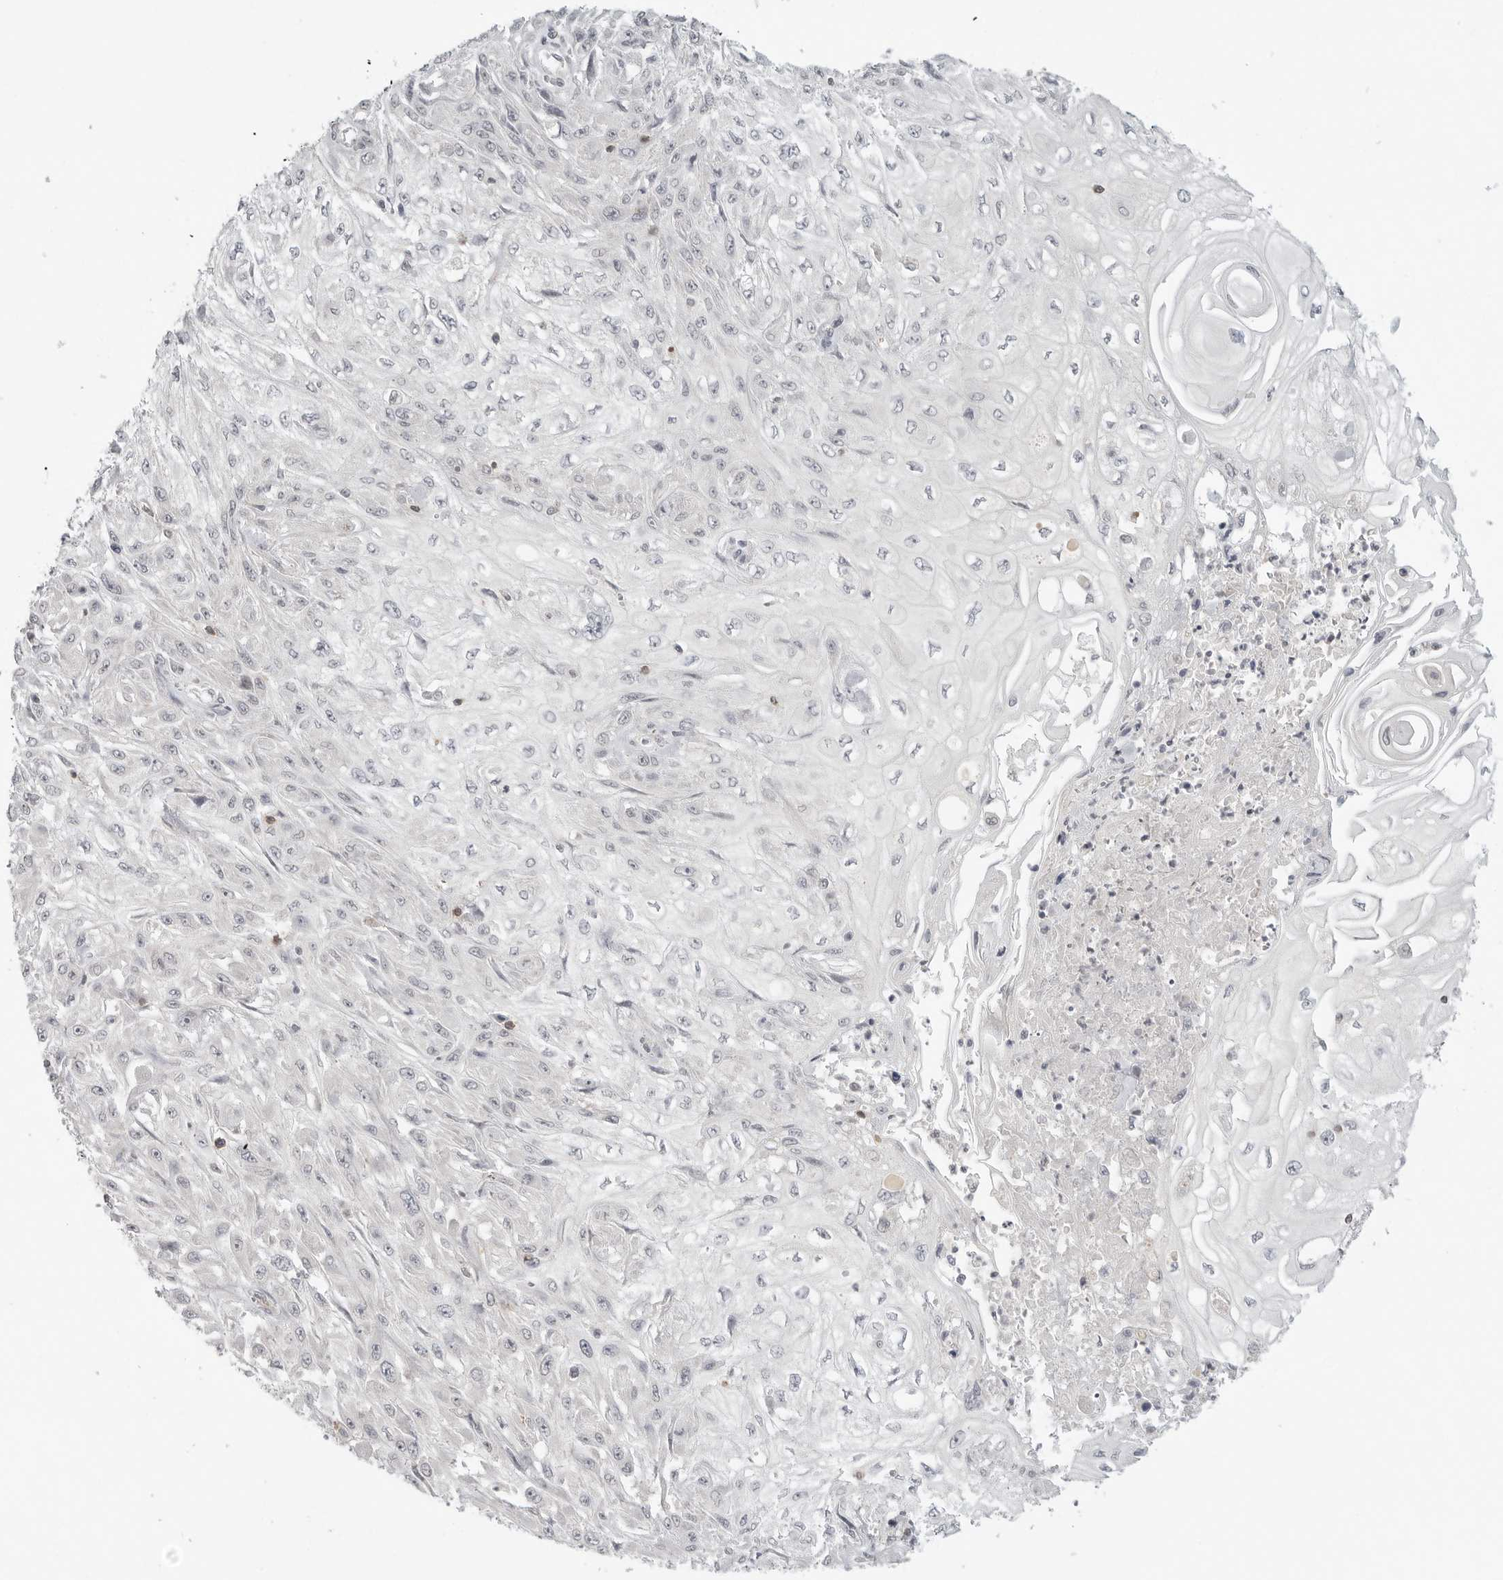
{"staining": {"intensity": "negative", "quantity": "none", "location": "none"}, "tissue": "skin cancer", "cell_type": "Tumor cells", "image_type": "cancer", "snomed": [{"axis": "morphology", "description": "Squamous cell carcinoma, NOS"}, {"axis": "morphology", "description": "Squamous cell carcinoma, metastatic, NOS"}, {"axis": "topography", "description": "Skin"}, {"axis": "topography", "description": "Lymph node"}], "caption": "Tumor cells show no significant protein positivity in skin cancer.", "gene": "SH3KBP1", "patient": {"sex": "male", "age": 75}}